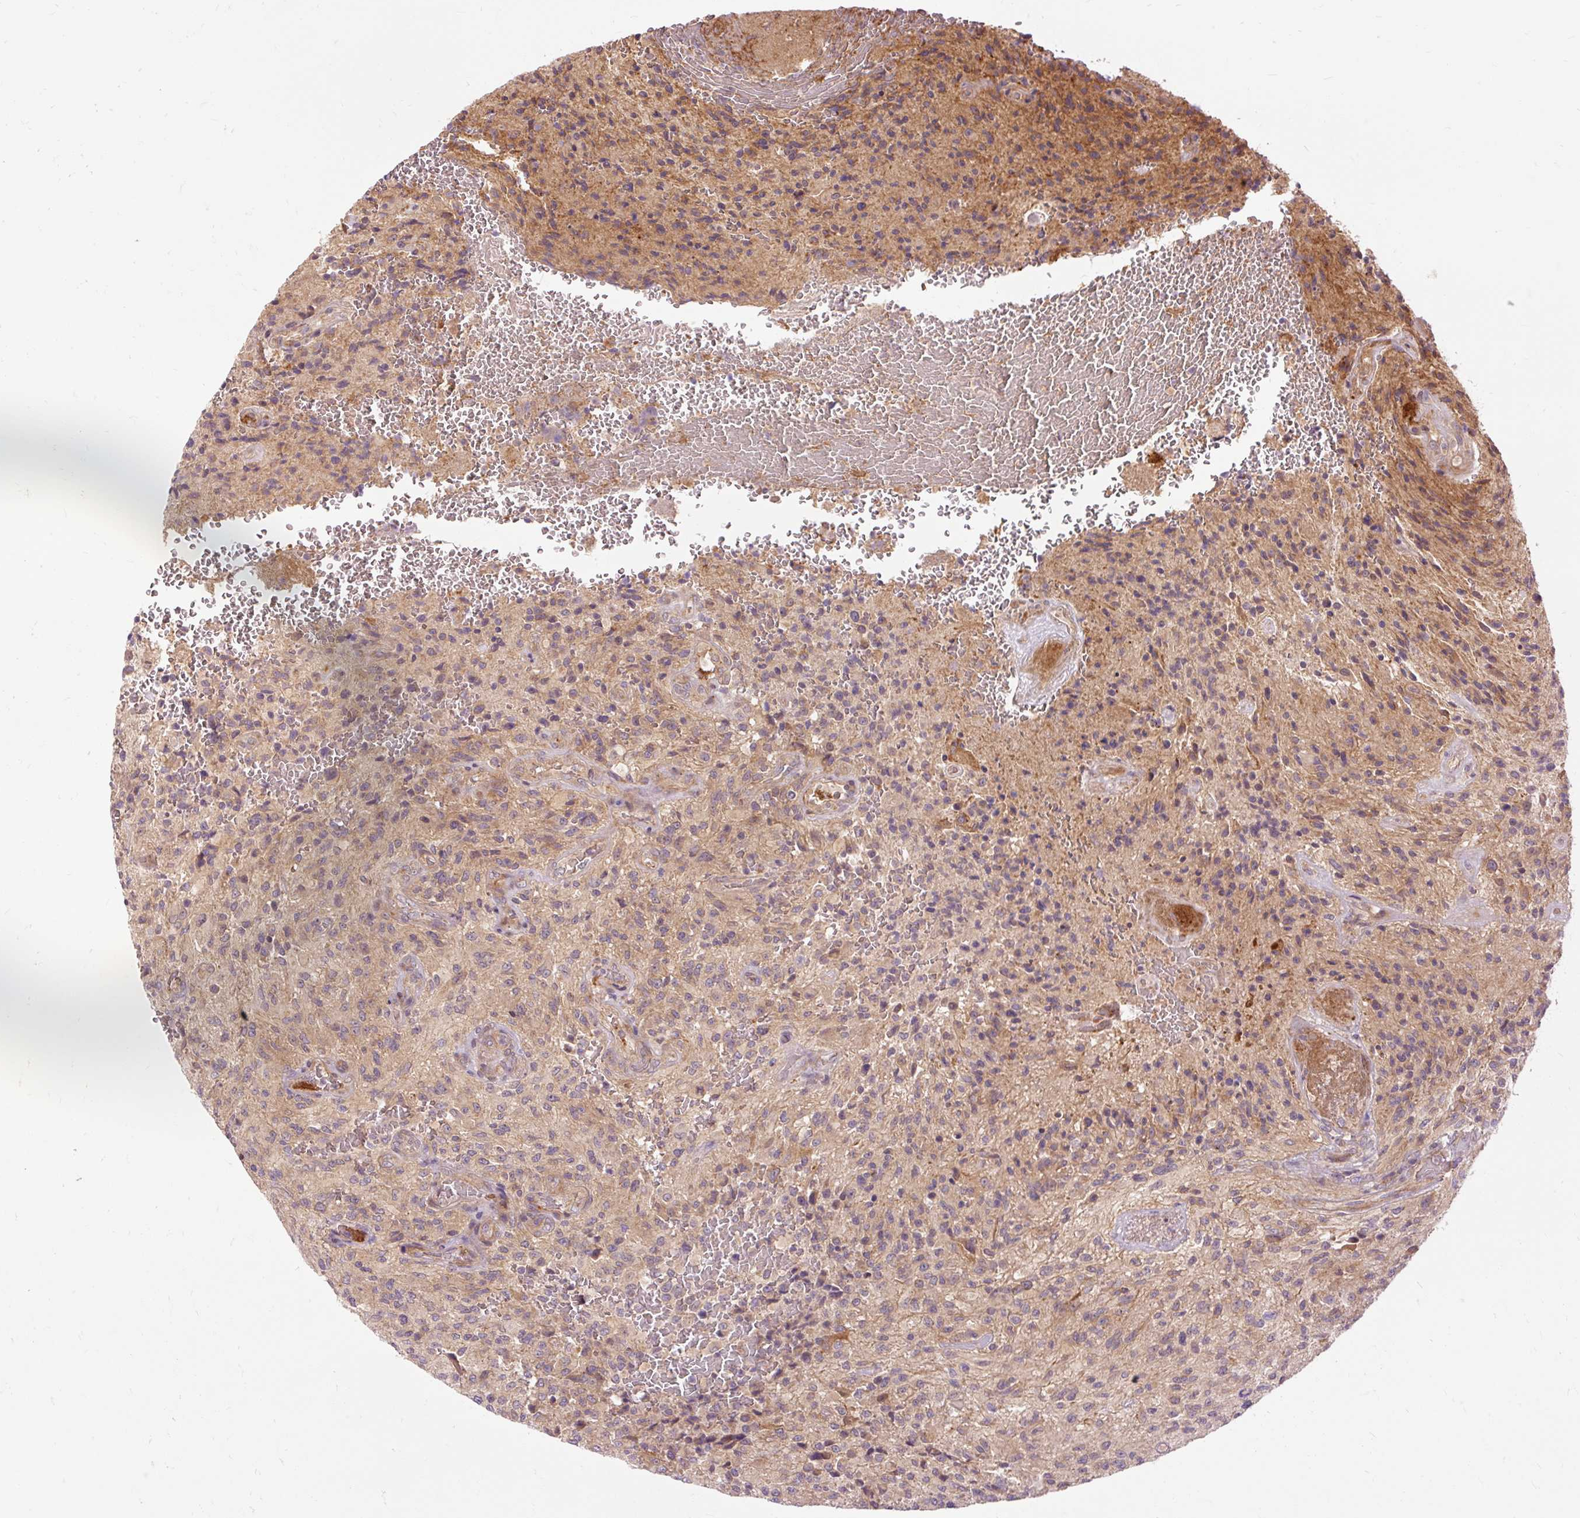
{"staining": {"intensity": "moderate", "quantity": "25%-75%", "location": "cytoplasmic/membranous"}, "tissue": "glioma", "cell_type": "Tumor cells", "image_type": "cancer", "snomed": [{"axis": "morphology", "description": "Normal tissue, NOS"}, {"axis": "morphology", "description": "Glioma, malignant, High grade"}, {"axis": "topography", "description": "Cerebral cortex"}], "caption": "Immunohistochemical staining of glioma shows medium levels of moderate cytoplasmic/membranous expression in about 25%-75% of tumor cells. (DAB (3,3'-diaminobenzidine) IHC with brightfield microscopy, high magnification).", "gene": "RIPOR3", "patient": {"sex": "male", "age": 56}}